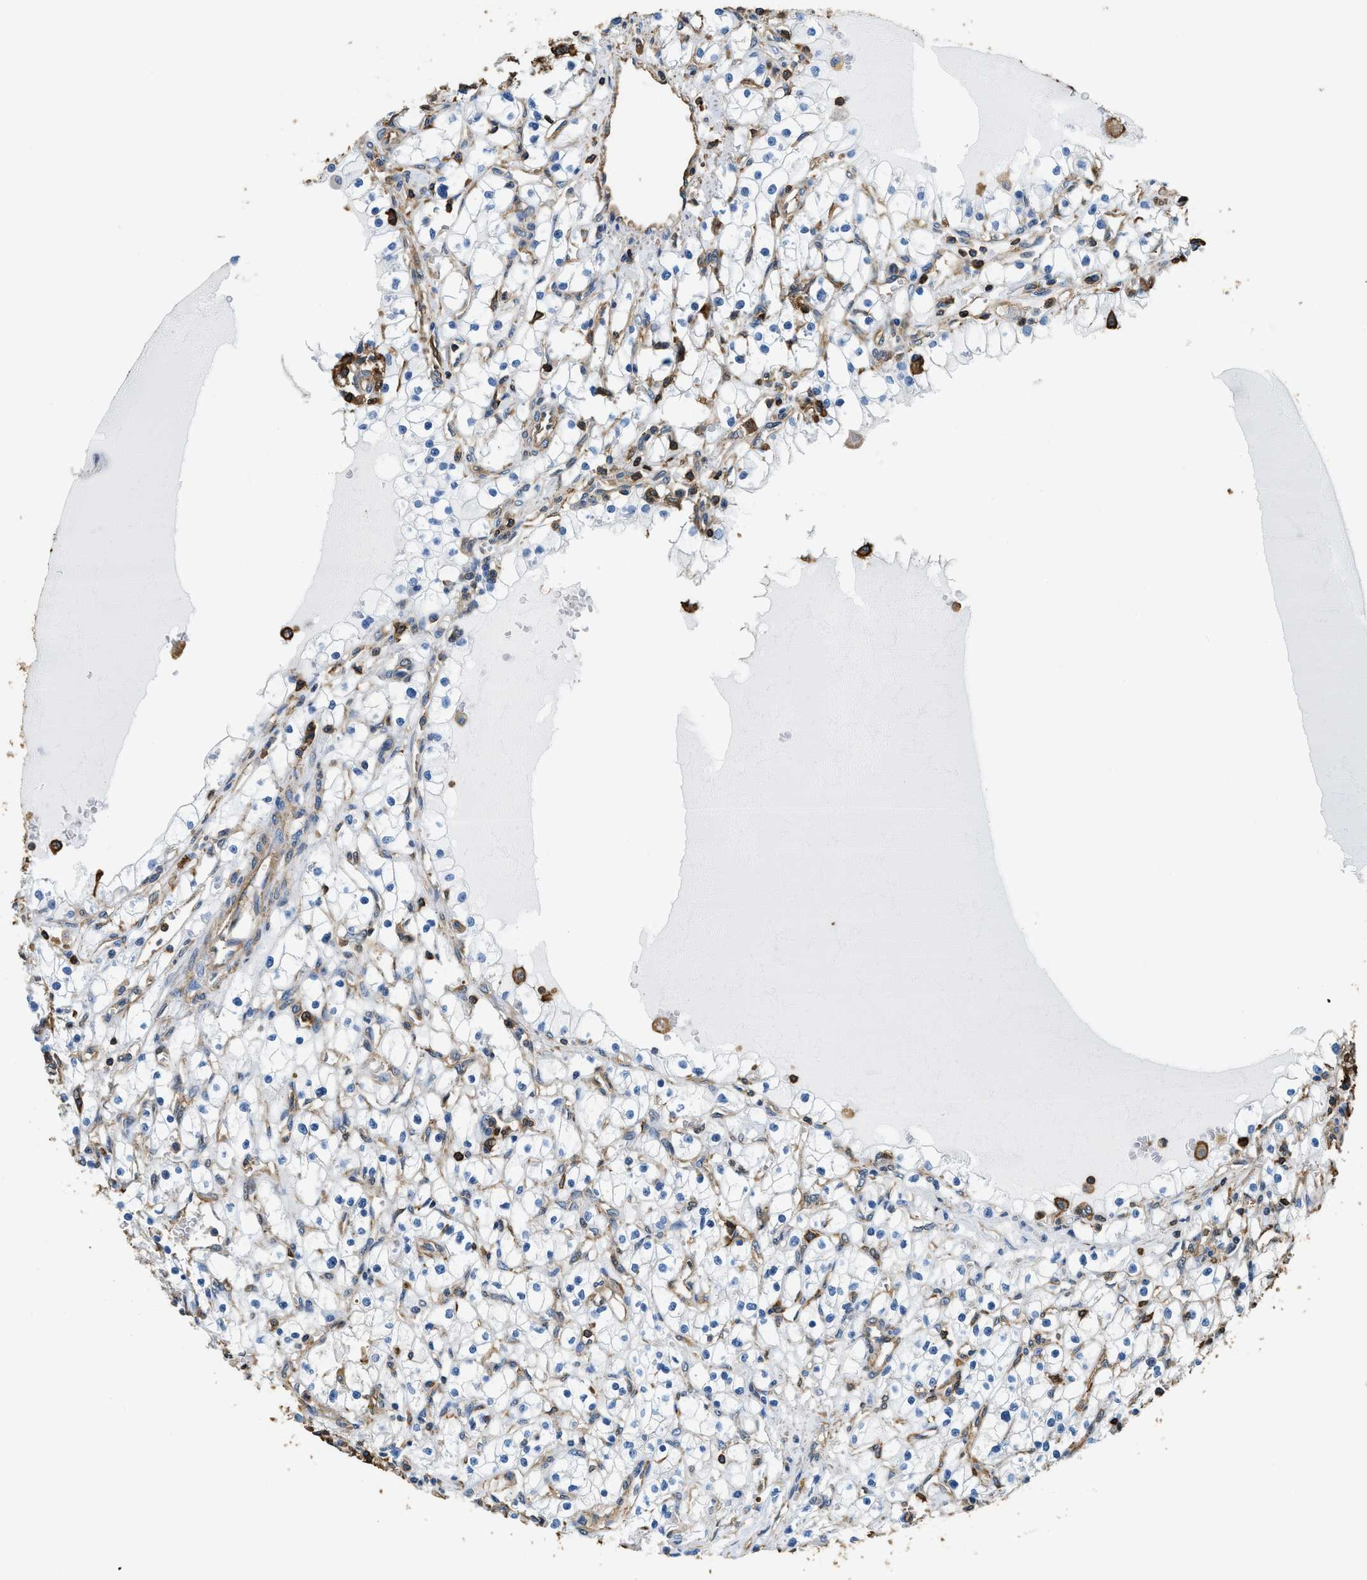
{"staining": {"intensity": "negative", "quantity": "none", "location": "none"}, "tissue": "renal cancer", "cell_type": "Tumor cells", "image_type": "cancer", "snomed": [{"axis": "morphology", "description": "Adenocarcinoma, NOS"}, {"axis": "topography", "description": "Kidney"}], "caption": "The micrograph demonstrates no significant positivity in tumor cells of adenocarcinoma (renal).", "gene": "ACCS", "patient": {"sex": "male", "age": 56}}